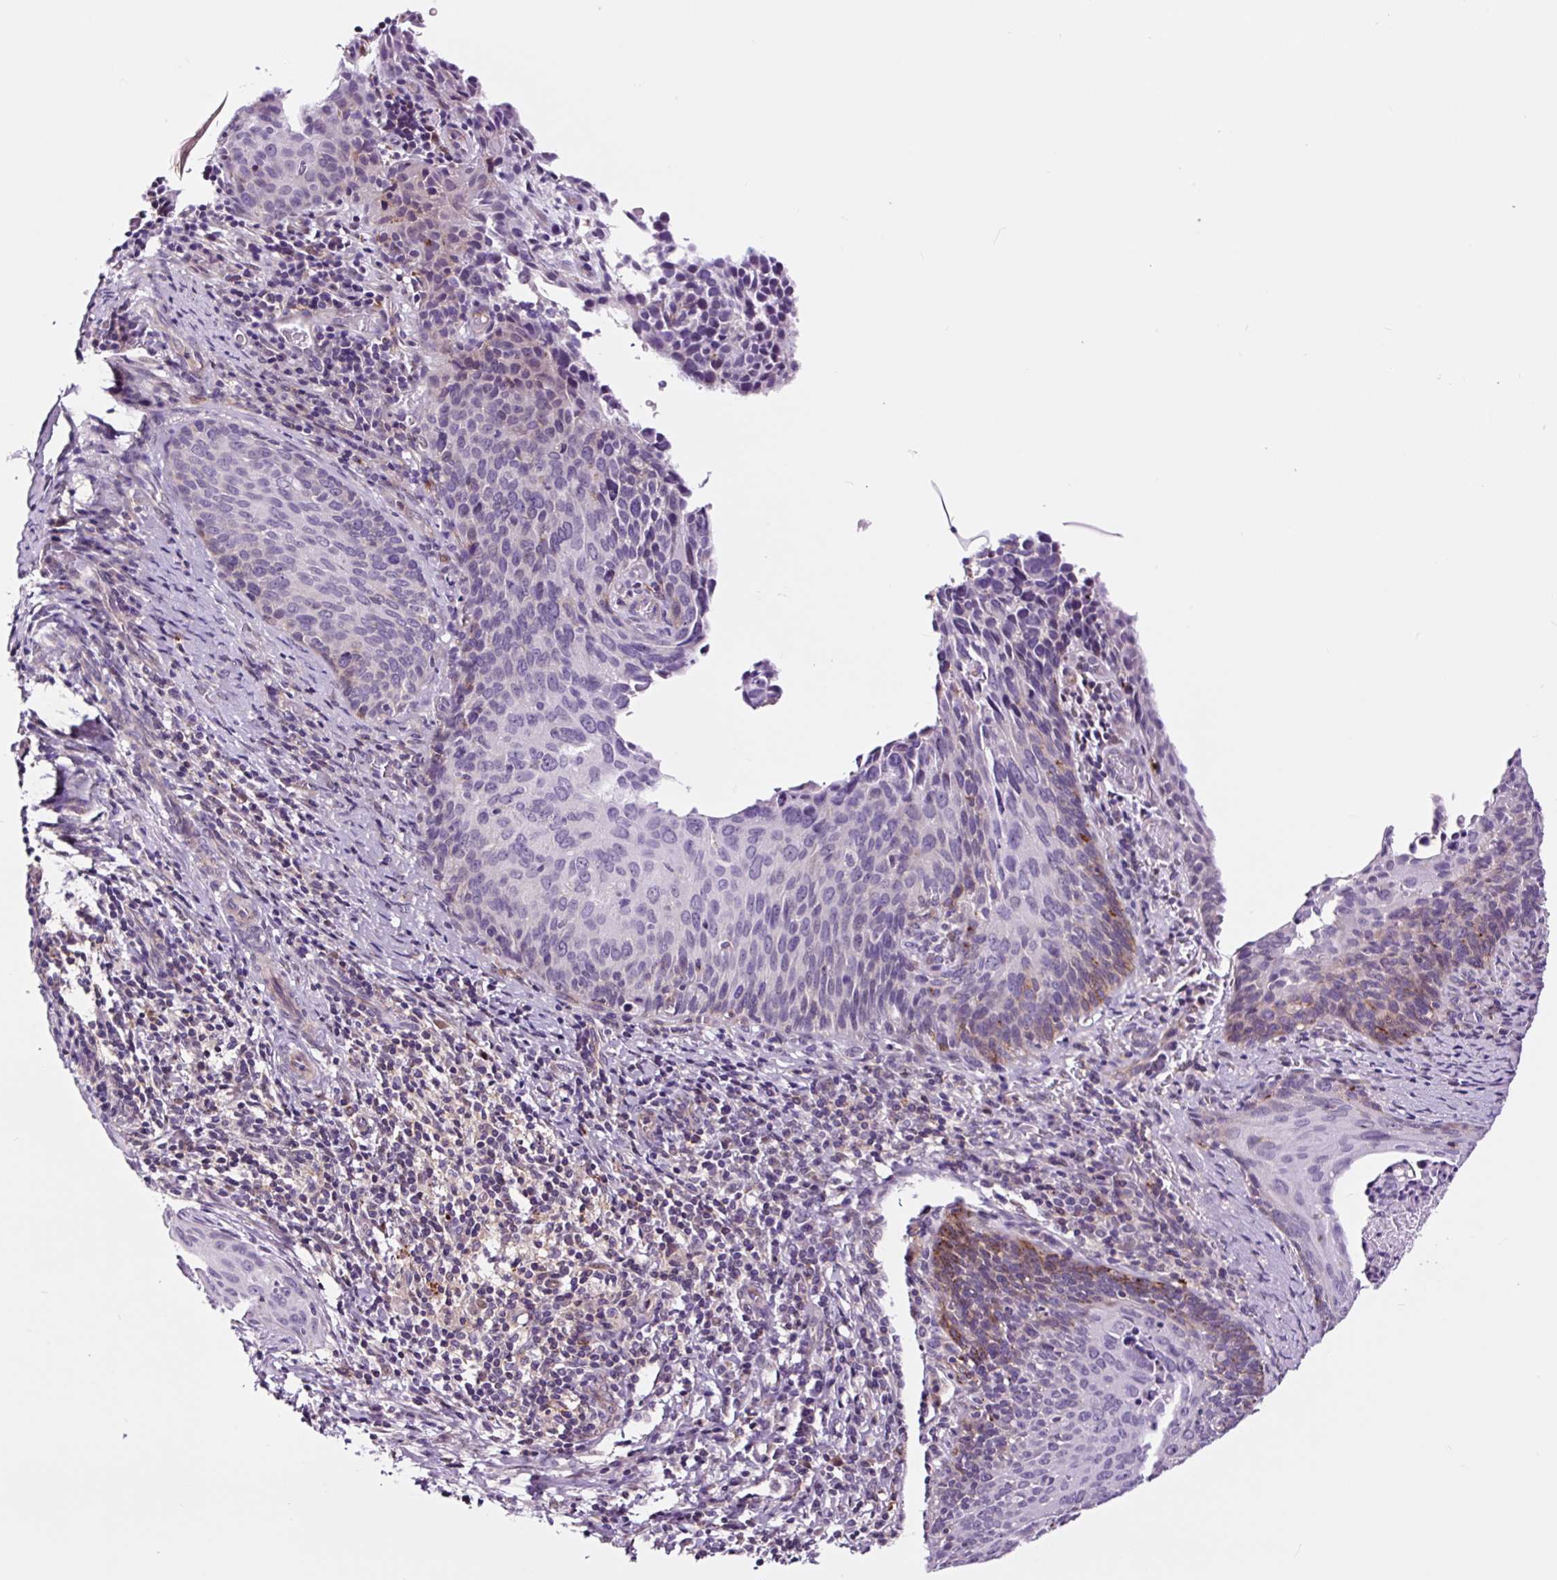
{"staining": {"intensity": "negative", "quantity": "none", "location": "none"}, "tissue": "cervical cancer", "cell_type": "Tumor cells", "image_type": "cancer", "snomed": [{"axis": "morphology", "description": "Squamous cell carcinoma, NOS"}, {"axis": "morphology", "description": "Adenocarcinoma, NOS"}, {"axis": "topography", "description": "Cervix"}], "caption": "Immunohistochemical staining of cervical adenocarcinoma exhibits no significant positivity in tumor cells. (Brightfield microscopy of DAB IHC at high magnification).", "gene": "TAFA3", "patient": {"sex": "female", "age": 52}}